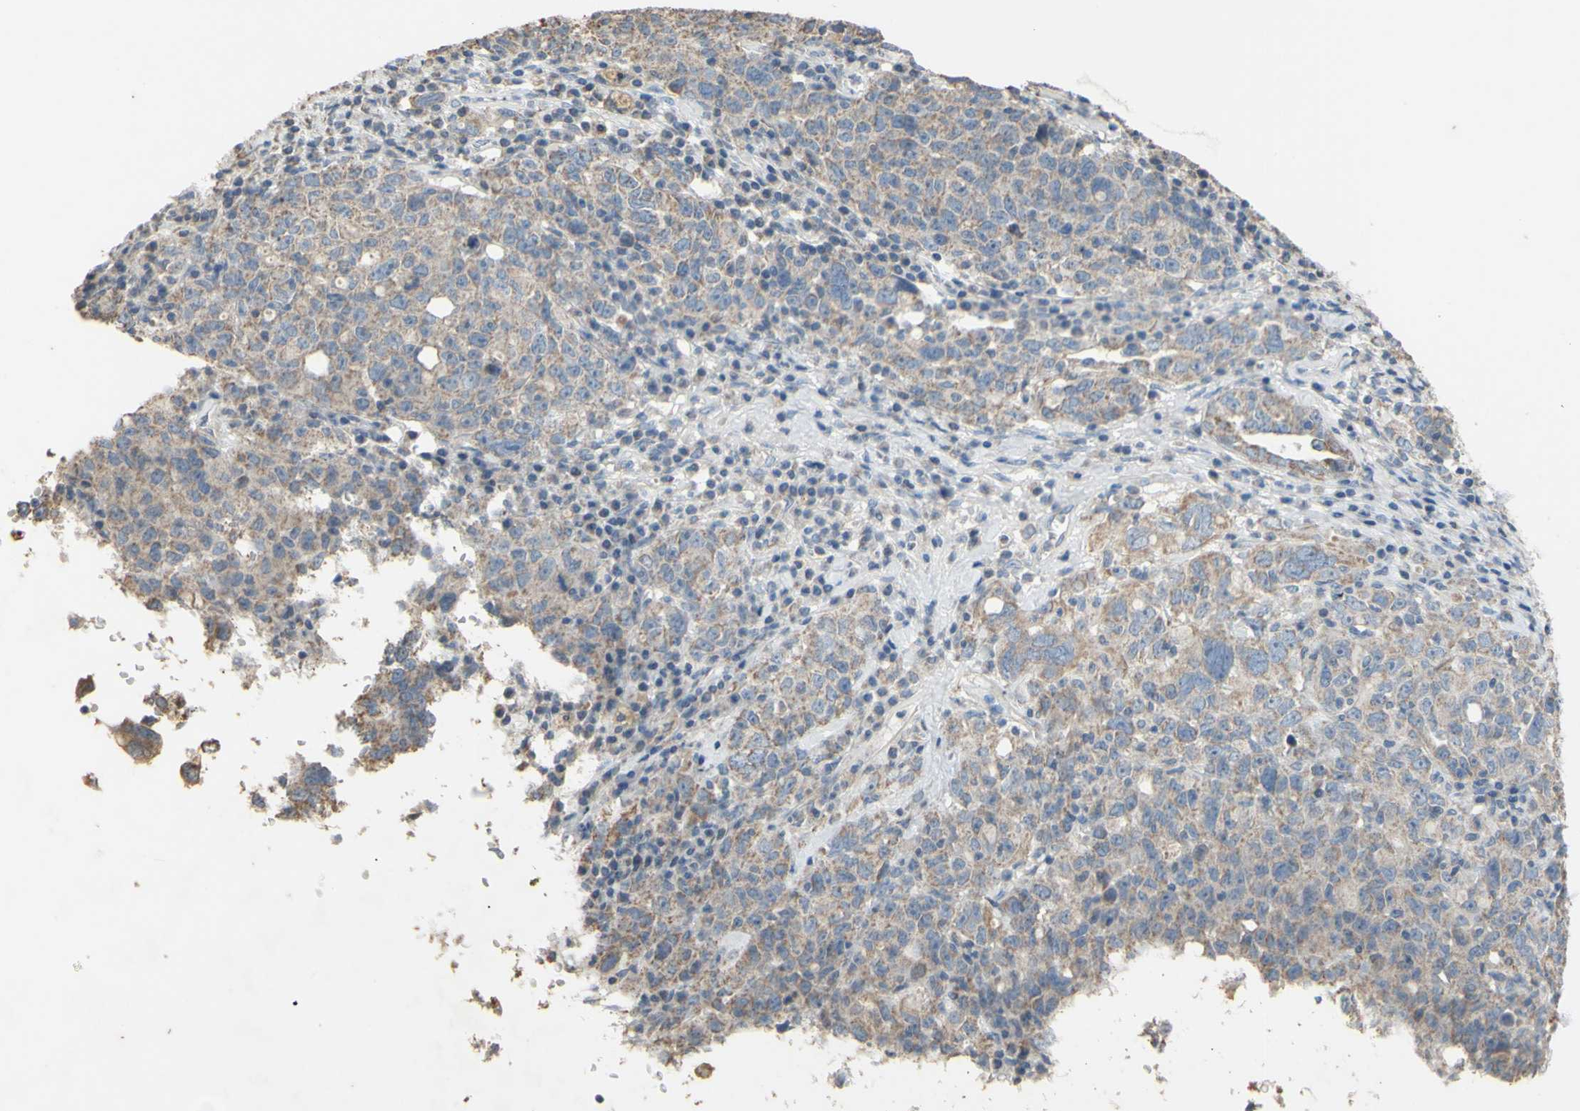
{"staining": {"intensity": "weak", "quantity": ">75%", "location": "cytoplasmic/membranous"}, "tissue": "ovarian cancer", "cell_type": "Tumor cells", "image_type": "cancer", "snomed": [{"axis": "morphology", "description": "Carcinoma, endometroid"}, {"axis": "topography", "description": "Ovary"}], "caption": "Protein expression analysis of ovarian cancer shows weak cytoplasmic/membranous staining in about >75% of tumor cells.", "gene": "PTGIS", "patient": {"sex": "female", "age": 62}}